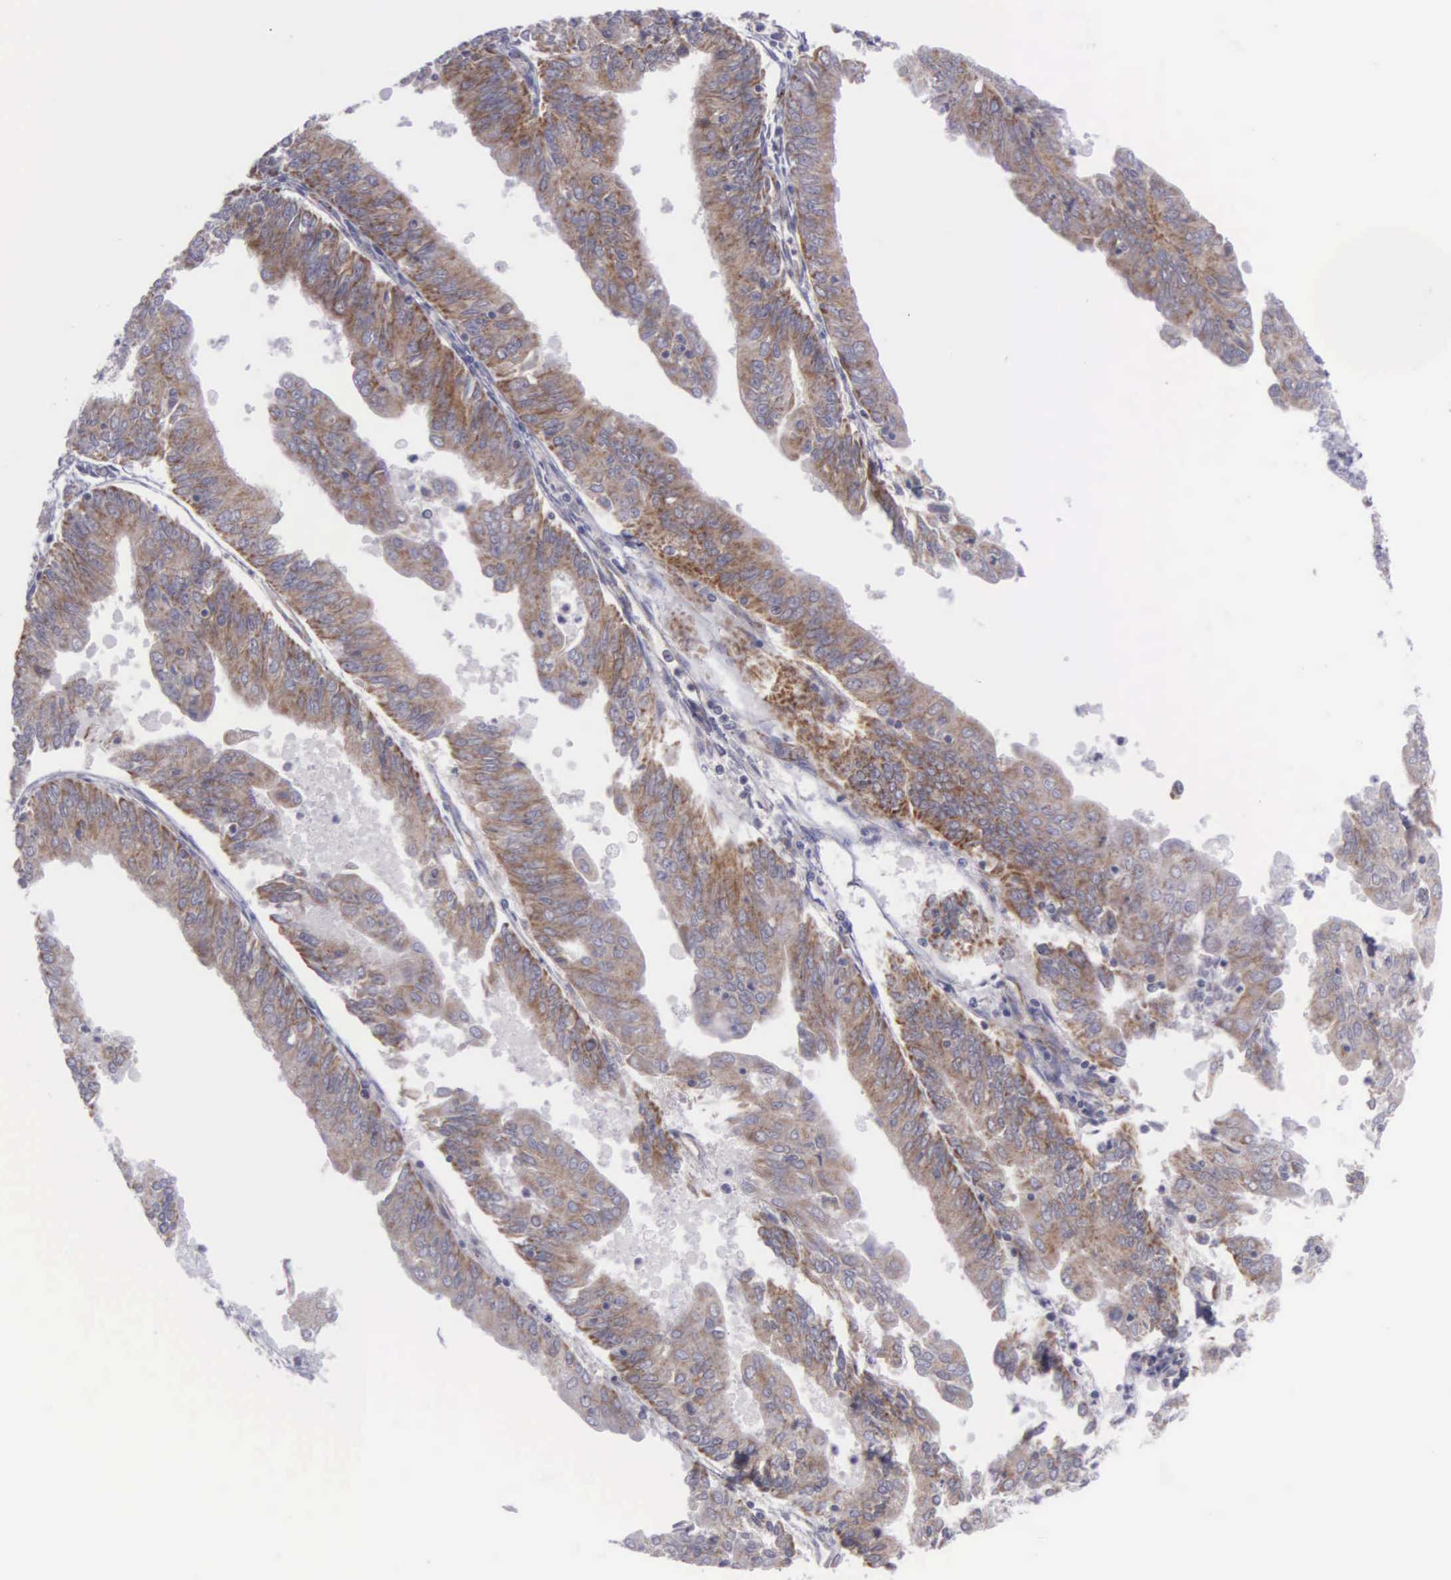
{"staining": {"intensity": "moderate", "quantity": "25%-75%", "location": "cytoplasmic/membranous"}, "tissue": "endometrial cancer", "cell_type": "Tumor cells", "image_type": "cancer", "snomed": [{"axis": "morphology", "description": "Adenocarcinoma, NOS"}, {"axis": "topography", "description": "Endometrium"}], "caption": "Endometrial cancer (adenocarcinoma) tissue shows moderate cytoplasmic/membranous positivity in approximately 25%-75% of tumor cells, visualized by immunohistochemistry. (DAB (3,3'-diaminobenzidine) IHC with brightfield microscopy, high magnification).", "gene": "SYNJ2BP", "patient": {"sex": "female", "age": 79}}